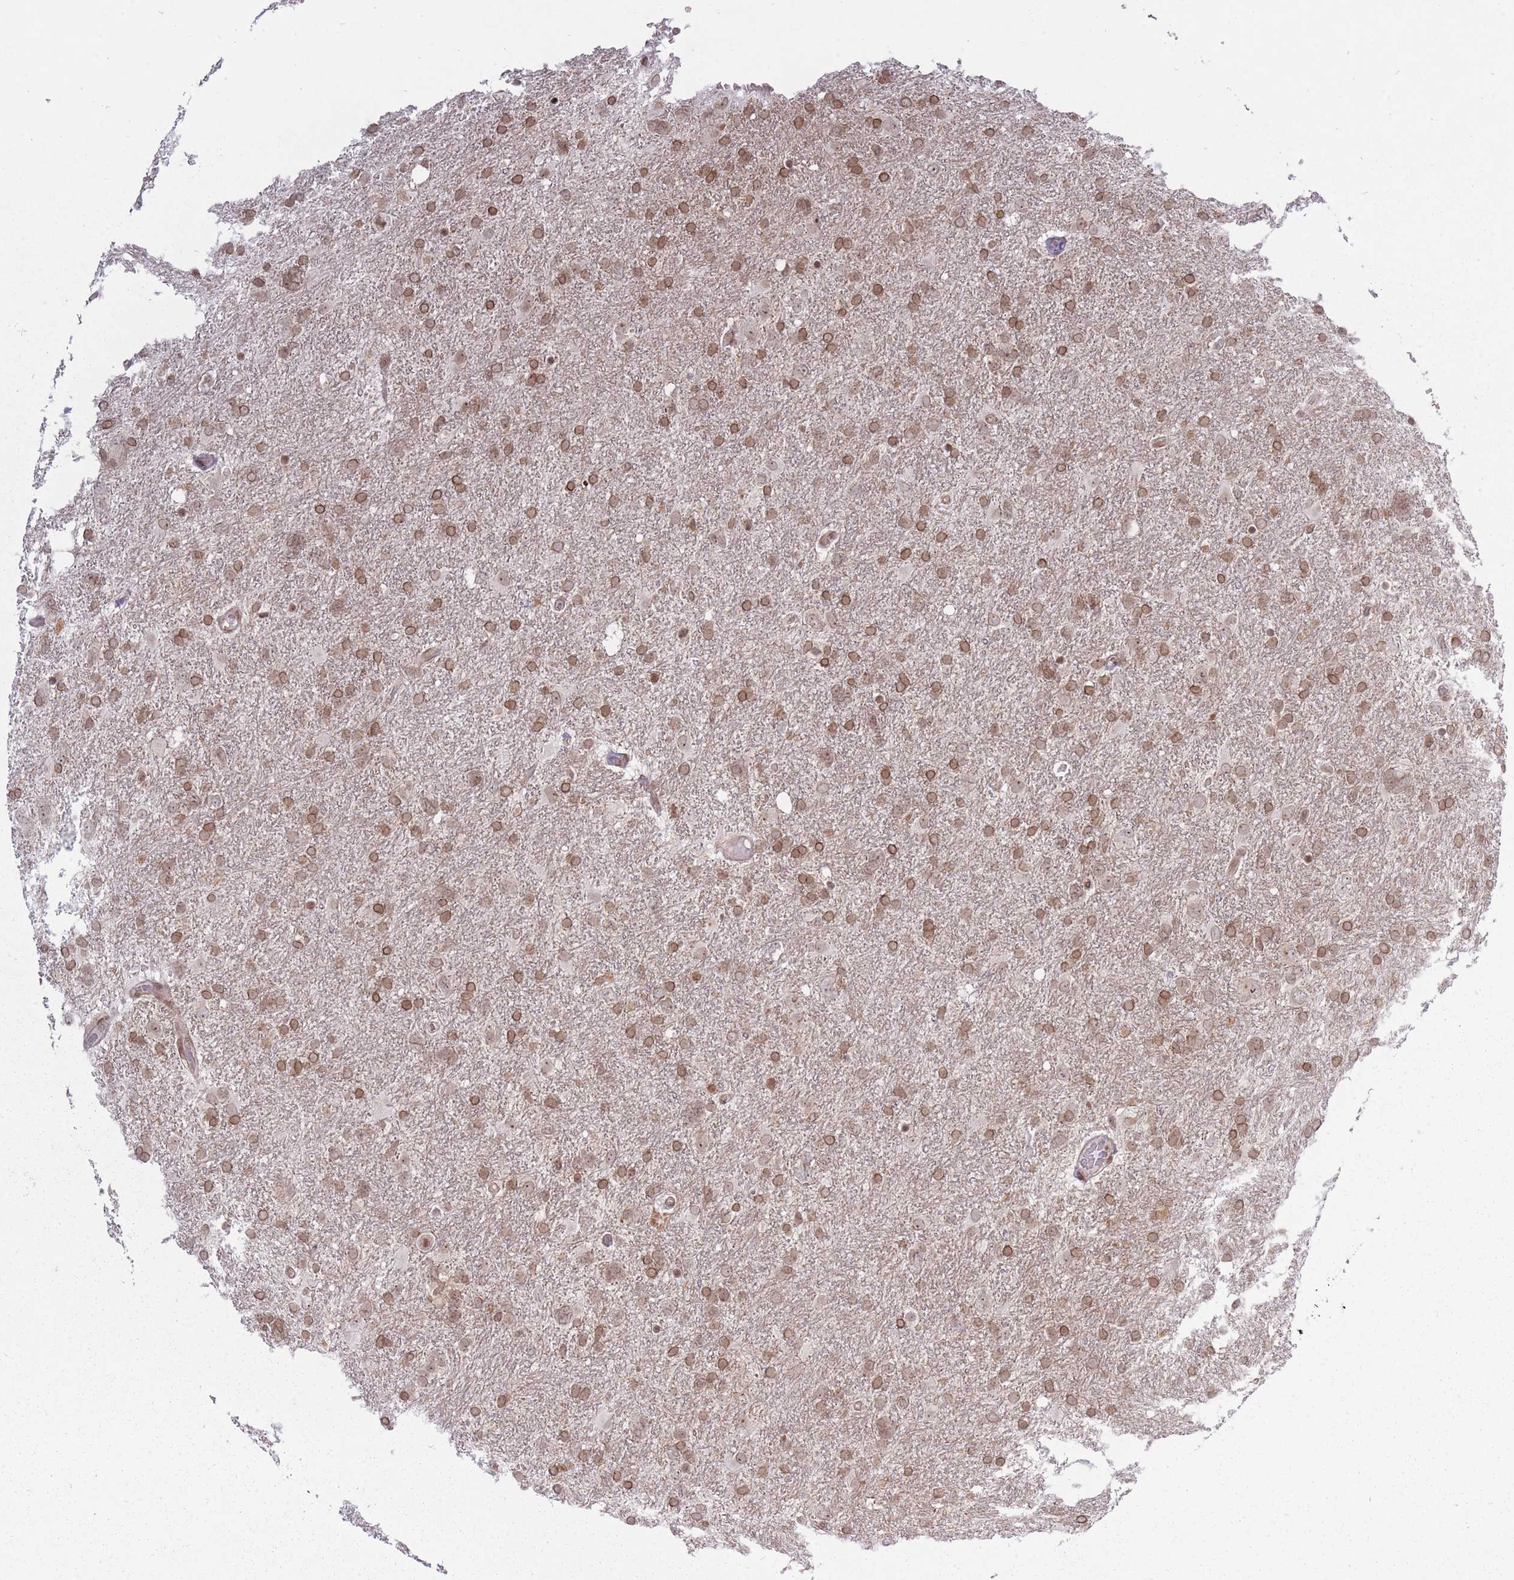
{"staining": {"intensity": "moderate", "quantity": ">75%", "location": "nuclear"}, "tissue": "glioma", "cell_type": "Tumor cells", "image_type": "cancer", "snomed": [{"axis": "morphology", "description": "Glioma, malignant, High grade"}, {"axis": "topography", "description": "Brain"}], "caption": "Human glioma stained for a protein (brown) displays moderate nuclear positive positivity in about >75% of tumor cells.", "gene": "TMC6", "patient": {"sex": "male", "age": 61}}